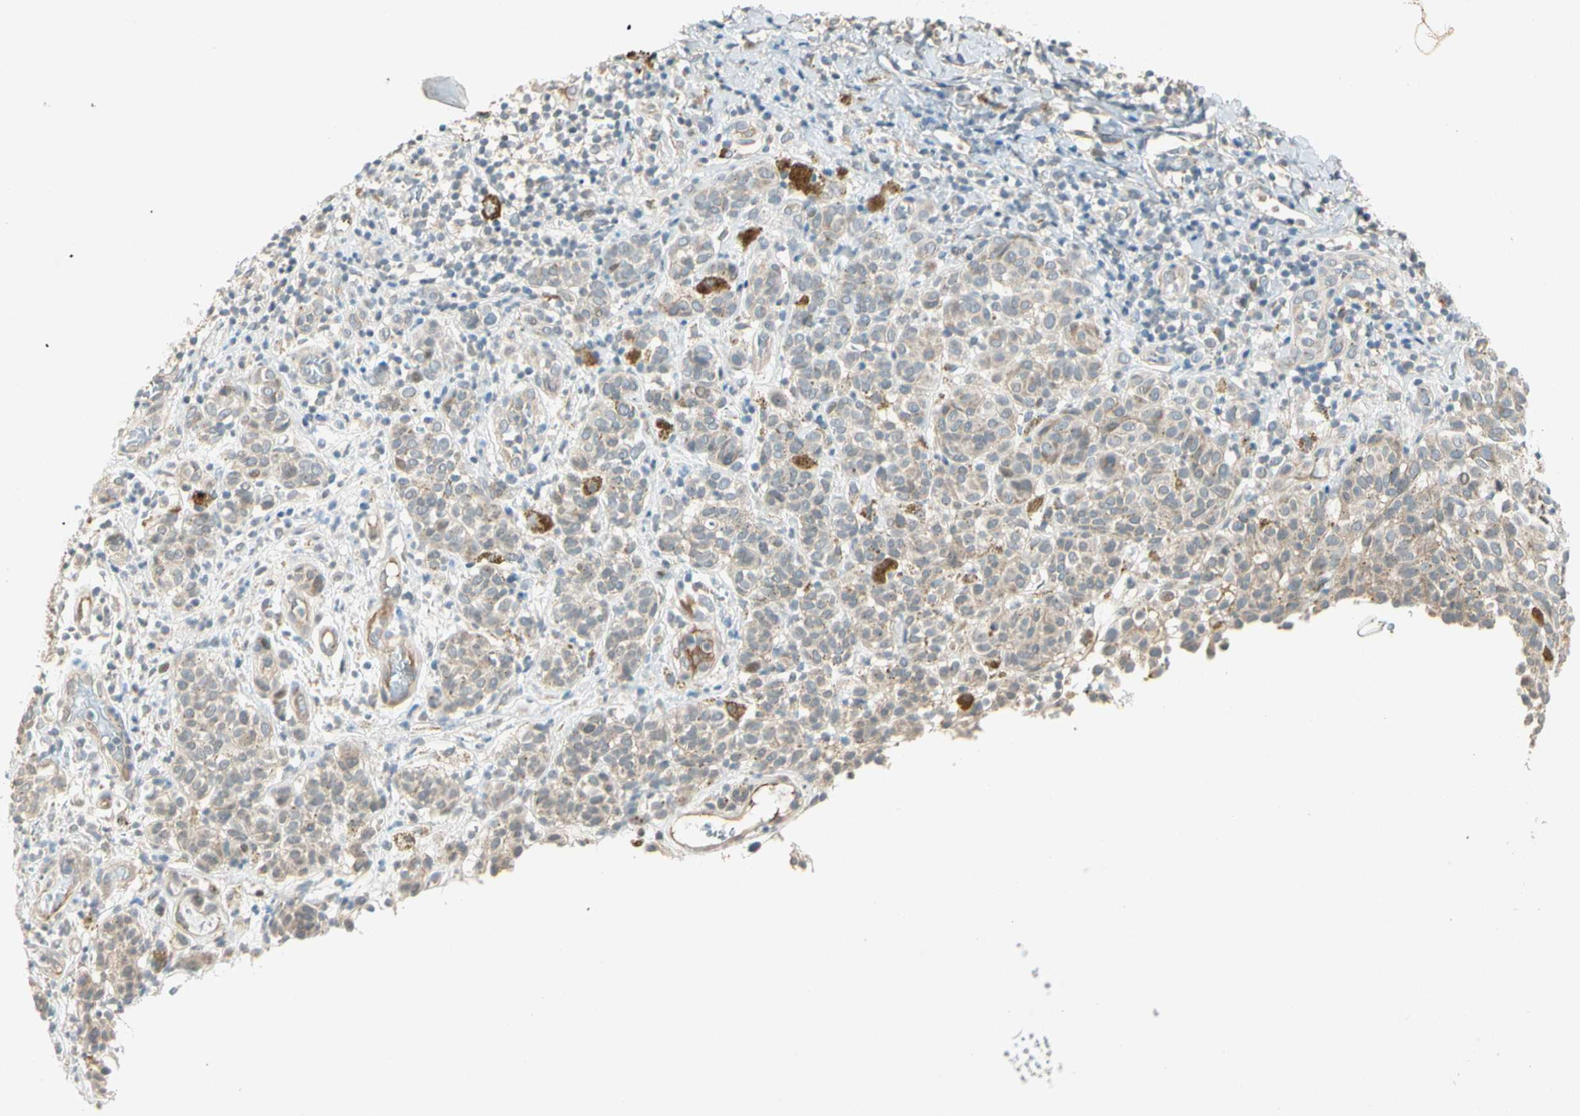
{"staining": {"intensity": "weak", "quantity": "25%-75%", "location": "cytoplasmic/membranous"}, "tissue": "melanoma", "cell_type": "Tumor cells", "image_type": "cancer", "snomed": [{"axis": "morphology", "description": "Malignant melanoma, NOS"}, {"axis": "topography", "description": "Skin"}], "caption": "Immunohistochemistry (IHC) photomicrograph of neoplastic tissue: malignant melanoma stained using immunohistochemistry (IHC) displays low levels of weak protein expression localized specifically in the cytoplasmic/membranous of tumor cells, appearing as a cytoplasmic/membranous brown color.", "gene": "PCDHB15", "patient": {"sex": "male", "age": 64}}